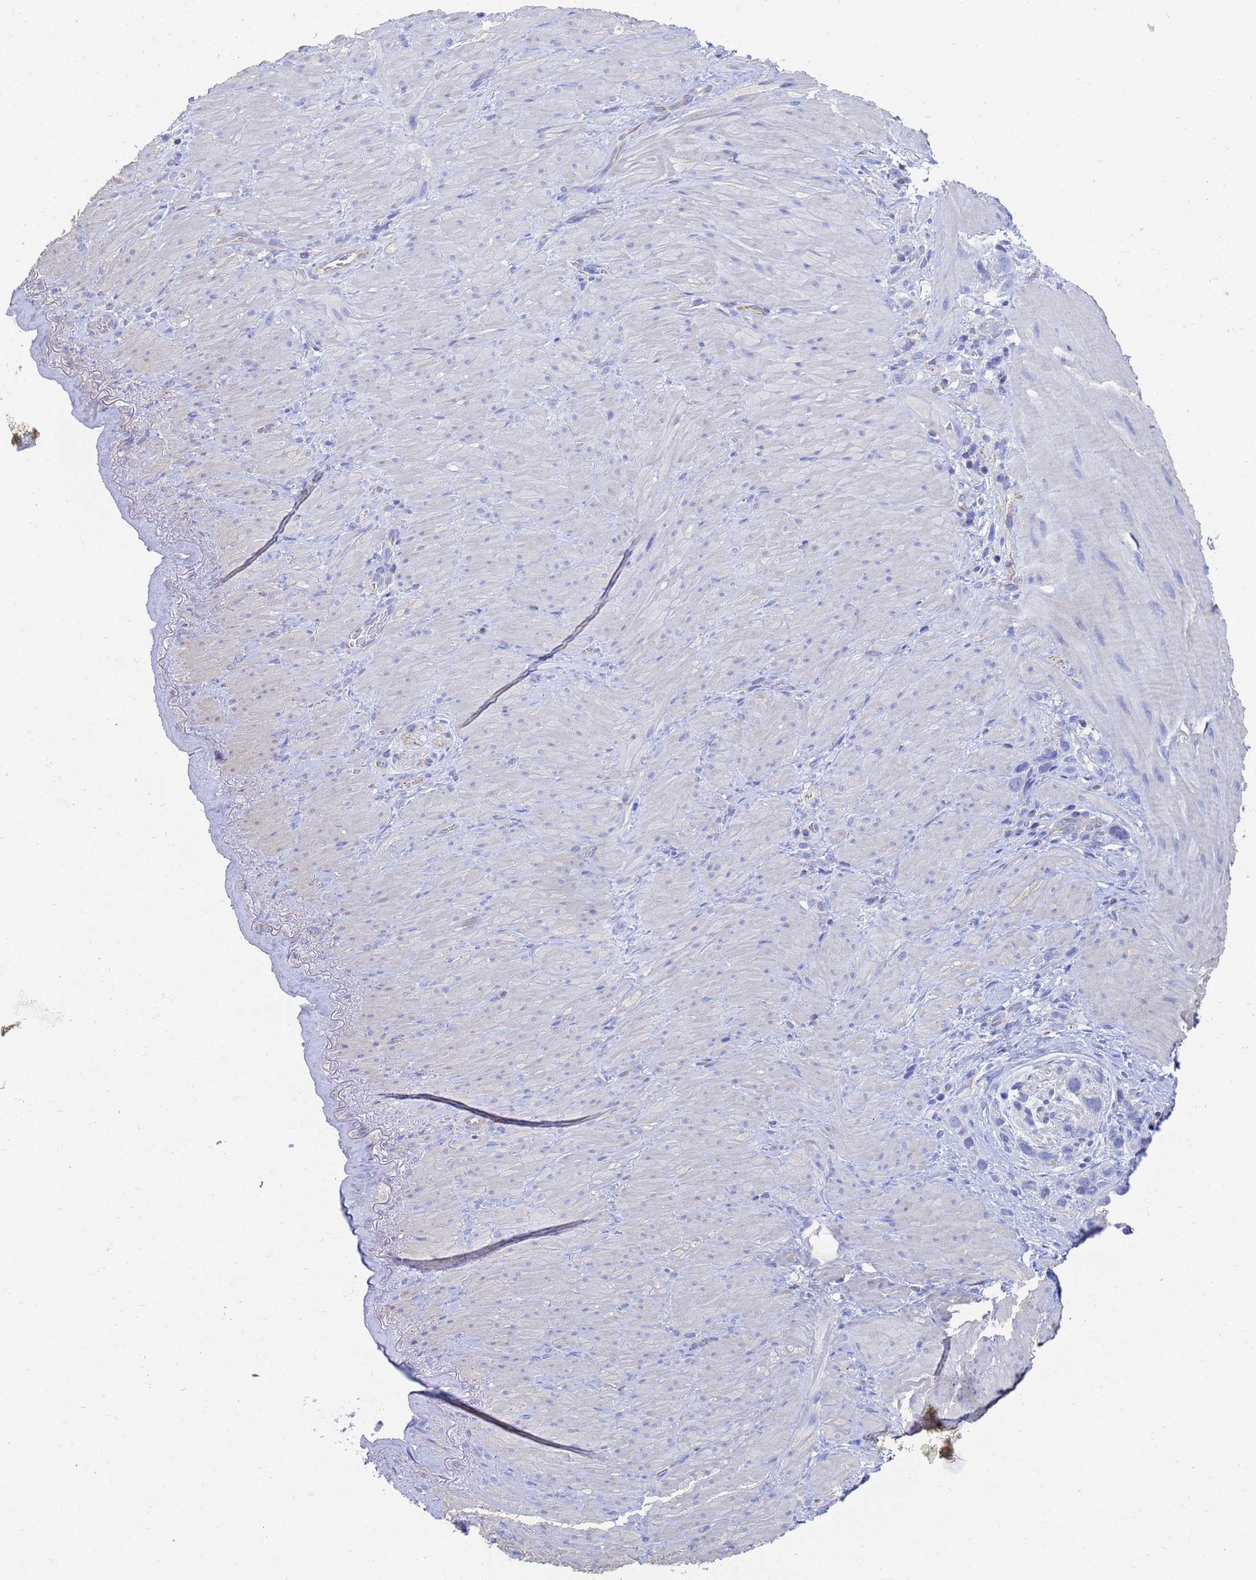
{"staining": {"intensity": "negative", "quantity": "none", "location": "none"}, "tissue": "stomach cancer", "cell_type": "Tumor cells", "image_type": "cancer", "snomed": [{"axis": "morphology", "description": "Adenocarcinoma, NOS"}, {"axis": "topography", "description": "Stomach"}], "caption": "This is an IHC photomicrograph of human adenocarcinoma (stomach). There is no positivity in tumor cells.", "gene": "GCHFR", "patient": {"sex": "female", "age": 65}}